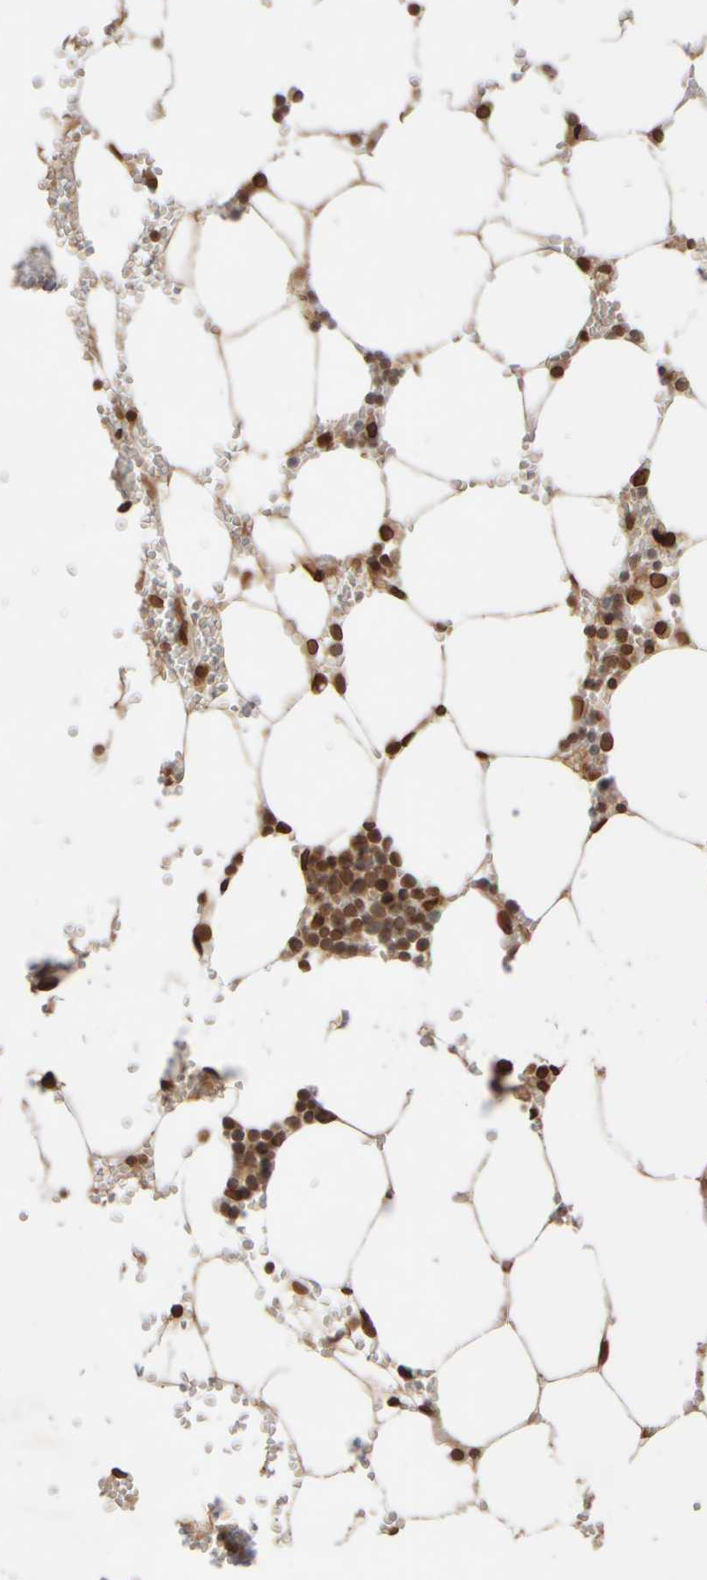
{"staining": {"intensity": "strong", "quantity": ">75%", "location": "cytoplasmic/membranous,nuclear"}, "tissue": "bone marrow", "cell_type": "Hematopoietic cells", "image_type": "normal", "snomed": [{"axis": "morphology", "description": "Normal tissue, NOS"}, {"axis": "topography", "description": "Bone marrow"}], "caption": "Approximately >75% of hematopoietic cells in benign bone marrow show strong cytoplasmic/membranous,nuclear protein staining as visualized by brown immunohistochemical staining.", "gene": "ZC3HC1", "patient": {"sex": "male", "age": 70}}